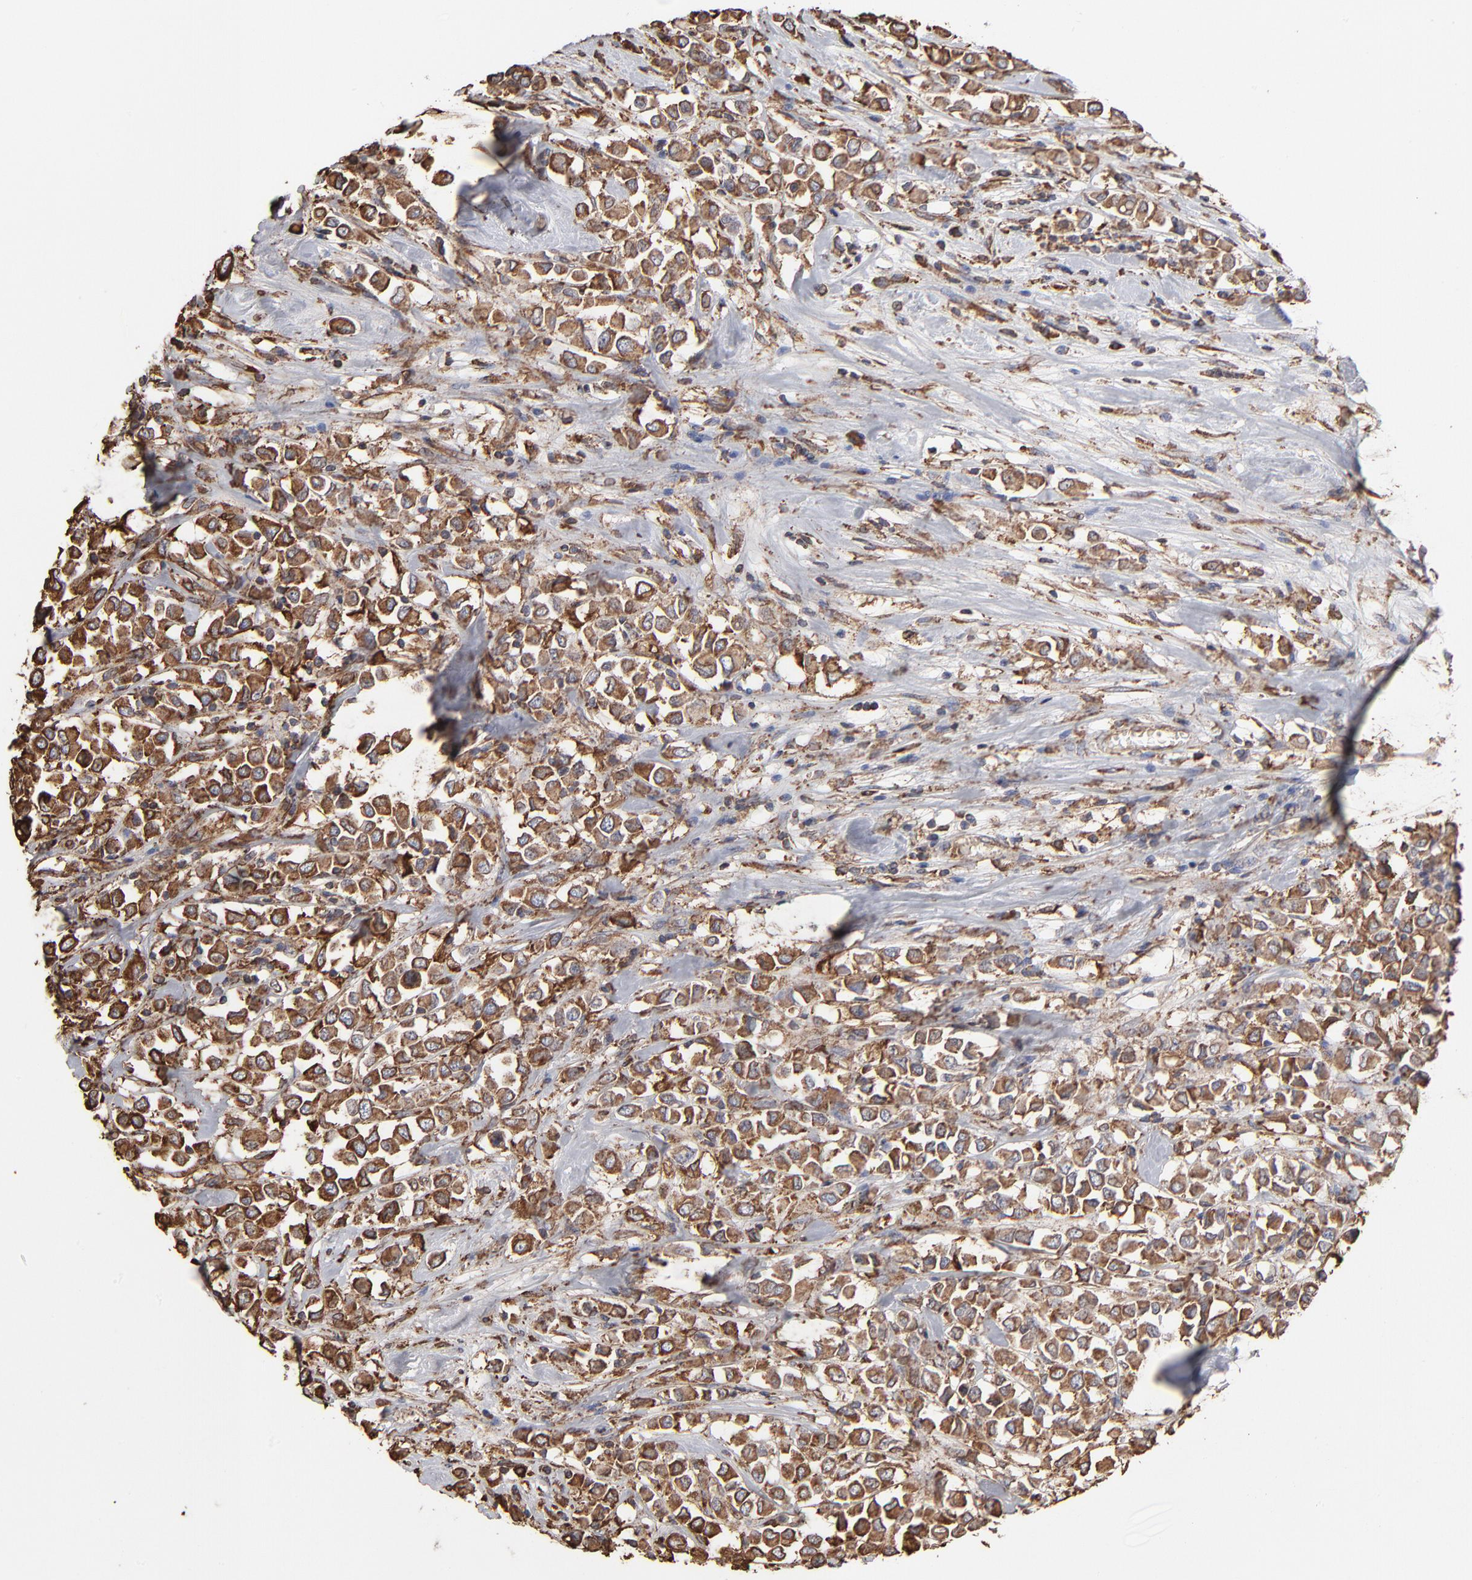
{"staining": {"intensity": "moderate", "quantity": ">75%", "location": "cytoplasmic/membranous"}, "tissue": "breast cancer", "cell_type": "Tumor cells", "image_type": "cancer", "snomed": [{"axis": "morphology", "description": "Duct carcinoma"}, {"axis": "topography", "description": "Breast"}], "caption": "Invasive ductal carcinoma (breast) stained for a protein (brown) displays moderate cytoplasmic/membranous positive expression in about >75% of tumor cells.", "gene": "PDIA3", "patient": {"sex": "female", "age": 61}}